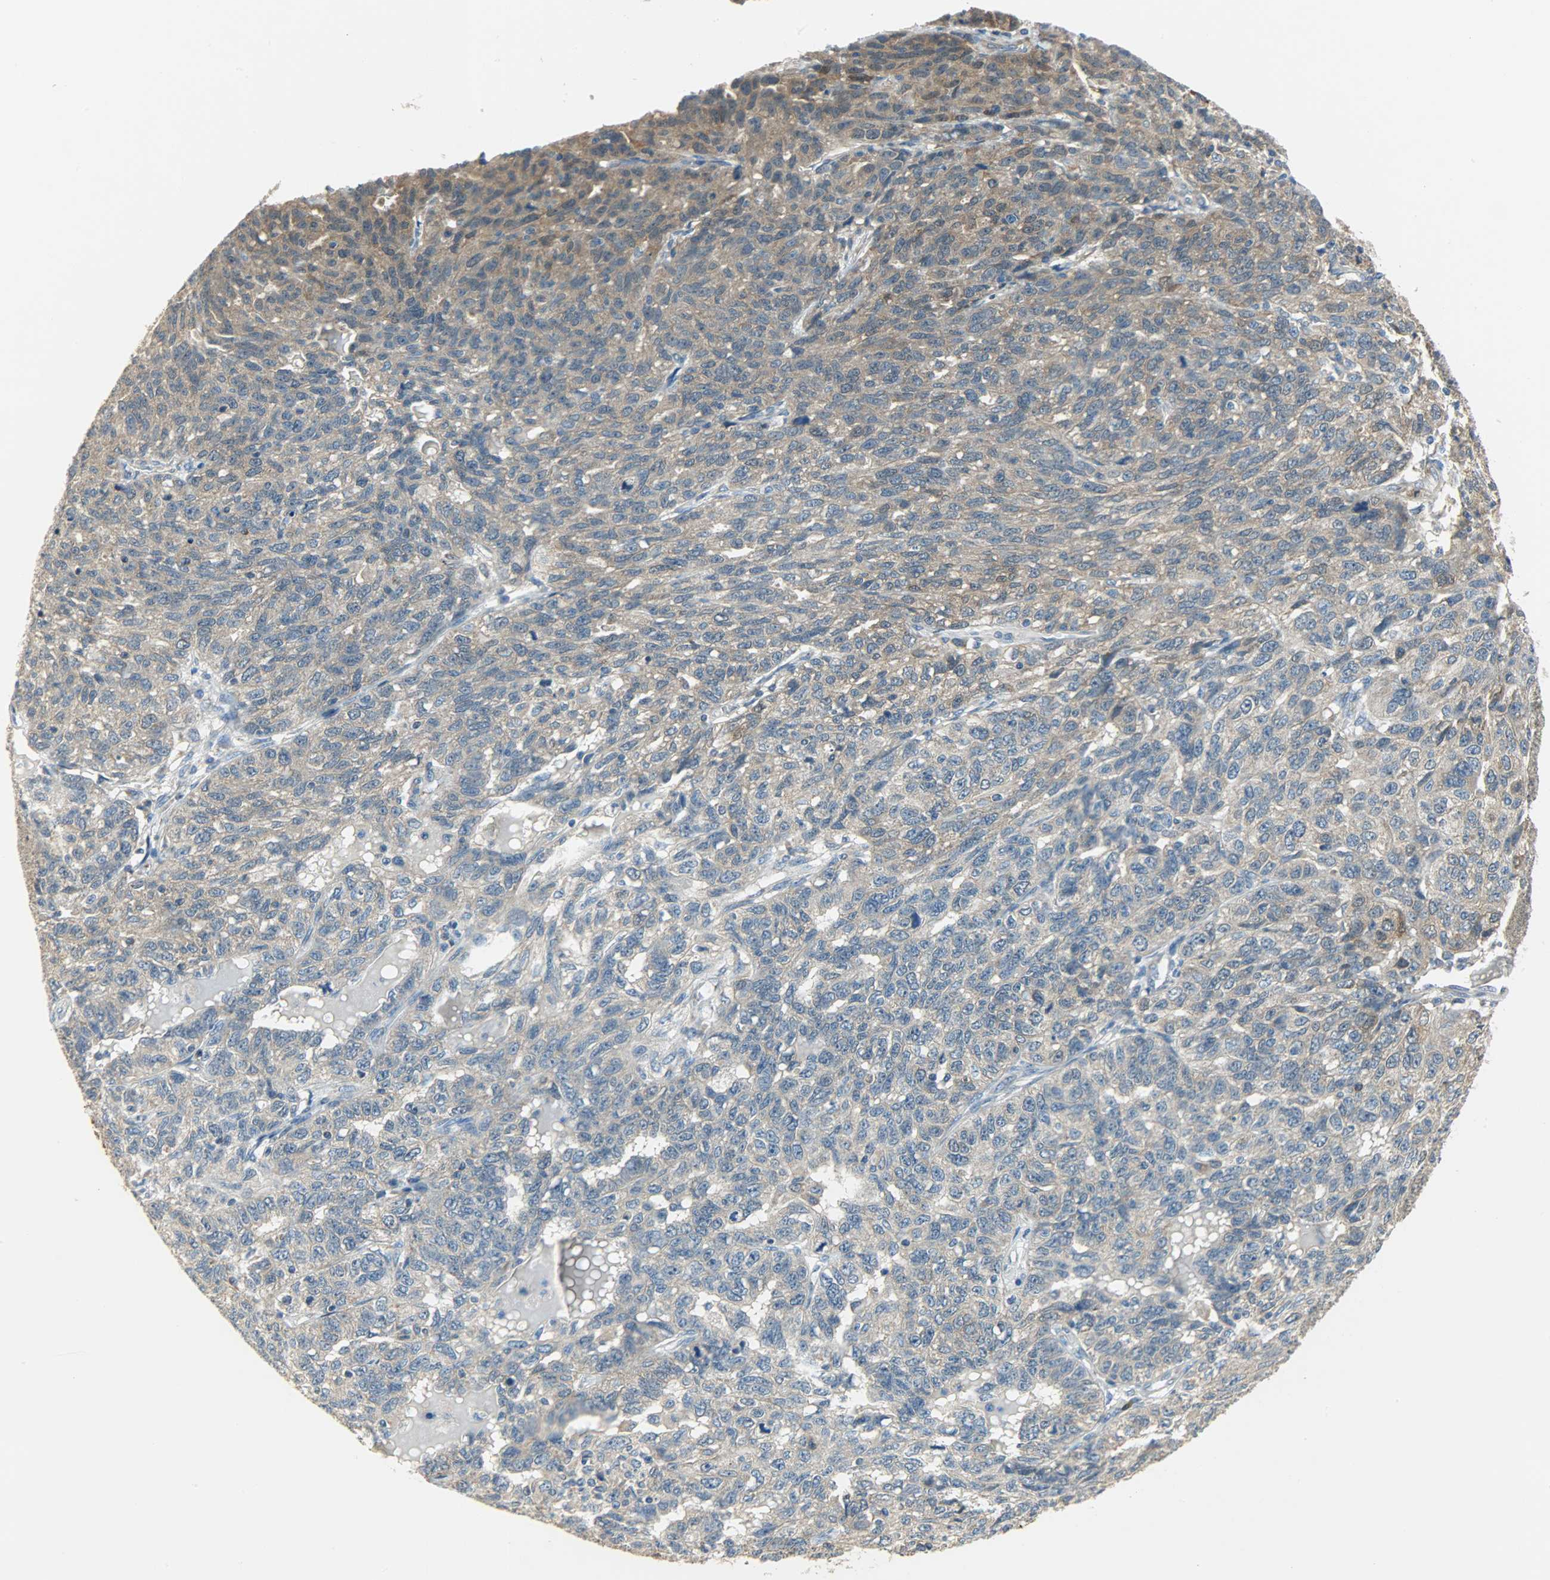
{"staining": {"intensity": "moderate", "quantity": ">75%", "location": "cytoplasmic/membranous"}, "tissue": "ovarian cancer", "cell_type": "Tumor cells", "image_type": "cancer", "snomed": [{"axis": "morphology", "description": "Cystadenocarcinoma, serous, NOS"}, {"axis": "topography", "description": "Ovary"}], "caption": "IHC photomicrograph of neoplastic tissue: human serous cystadenocarcinoma (ovarian) stained using immunohistochemistry (IHC) shows medium levels of moderate protein expression localized specifically in the cytoplasmic/membranous of tumor cells, appearing as a cytoplasmic/membranous brown color.", "gene": "C1orf198", "patient": {"sex": "female", "age": 71}}